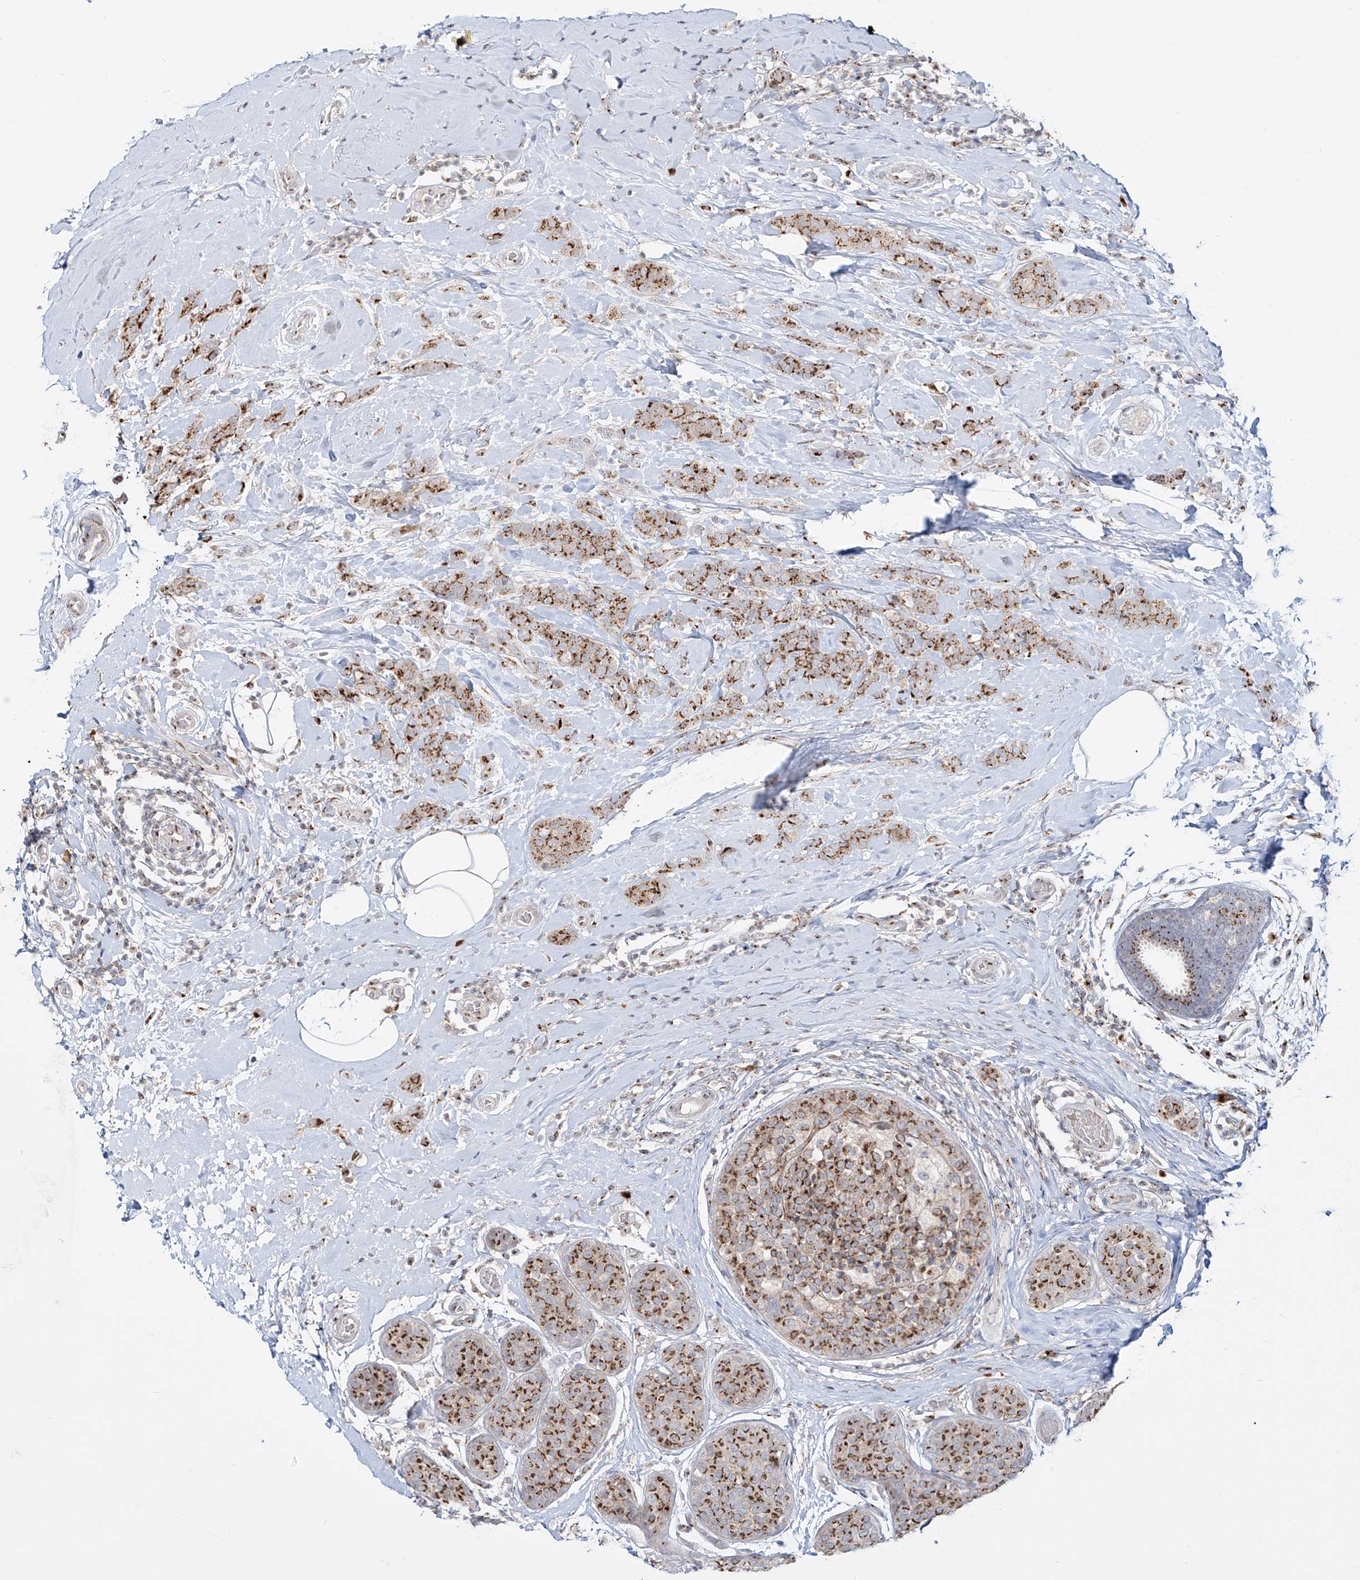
{"staining": {"intensity": "moderate", "quantity": ">75%", "location": "cytoplasmic/membranous"}, "tissue": "breast cancer", "cell_type": "Tumor cells", "image_type": "cancer", "snomed": [{"axis": "morphology", "description": "Lobular carcinoma, in situ"}, {"axis": "morphology", "description": "Lobular carcinoma"}, {"axis": "topography", "description": "Breast"}], "caption": "This micrograph exhibits IHC staining of human lobular carcinoma in situ (breast), with medium moderate cytoplasmic/membranous staining in about >75% of tumor cells.", "gene": "BSDC1", "patient": {"sex": "female", "age": 41}}